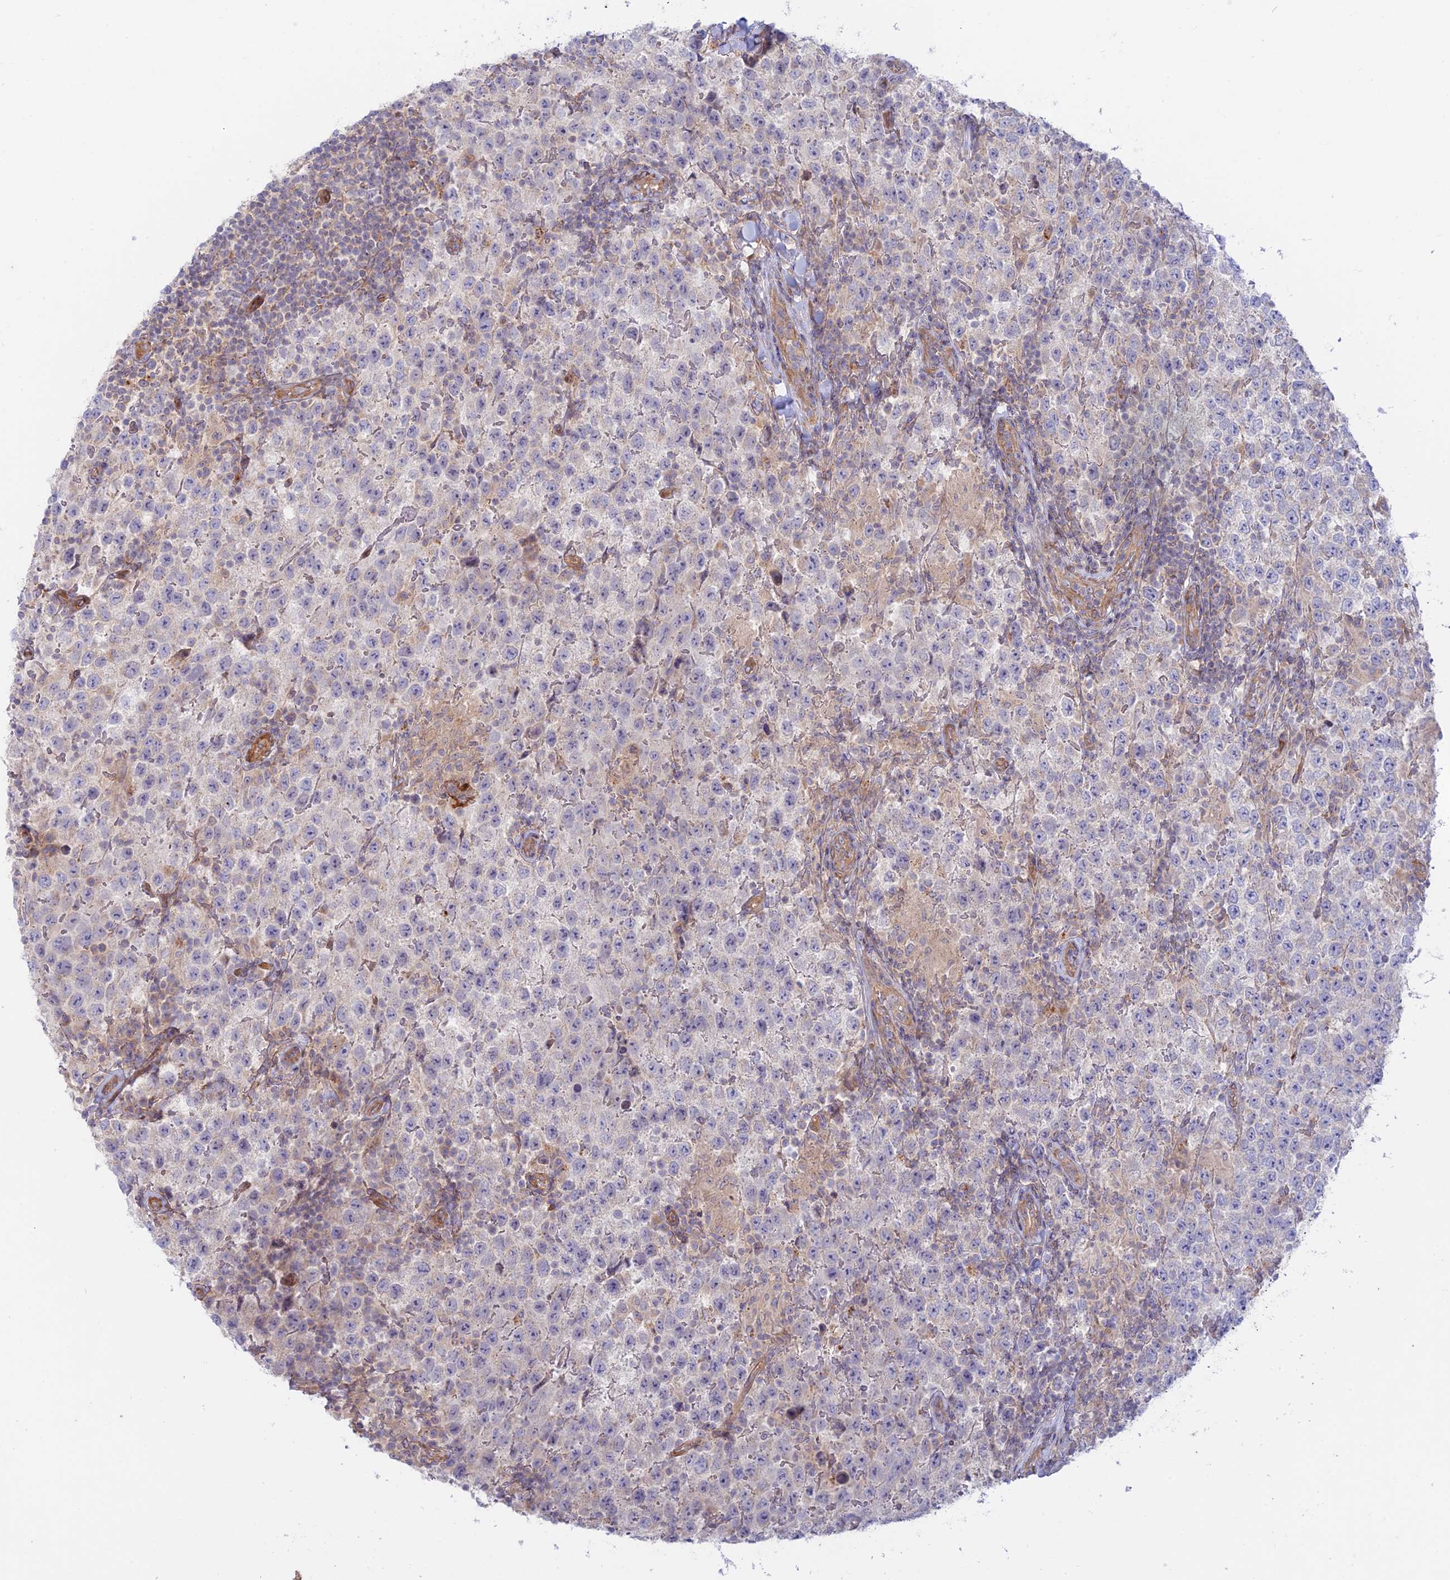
{"staining": {"intensity": "negative", "quantity": "none", "location": "none"}, "tissue": "testis cancer", "cell_type": "Tumor cells", "image_type": "cancer", "snomed": [{"axis": "morphology", "description": "Seminoma, NOS"}, {"axis": "morphology", "description": "Carcinoma, Embryonal, NOS"}, {"axis": "topography", "description": "Testis"}], "caption": "Human testis cancer (seminoma) stained for a protein using immunohistochemistry reveals no expression in tumor cells.", "gene": "KCNAB1", "patient": {"sex": "male", "age": 41}}